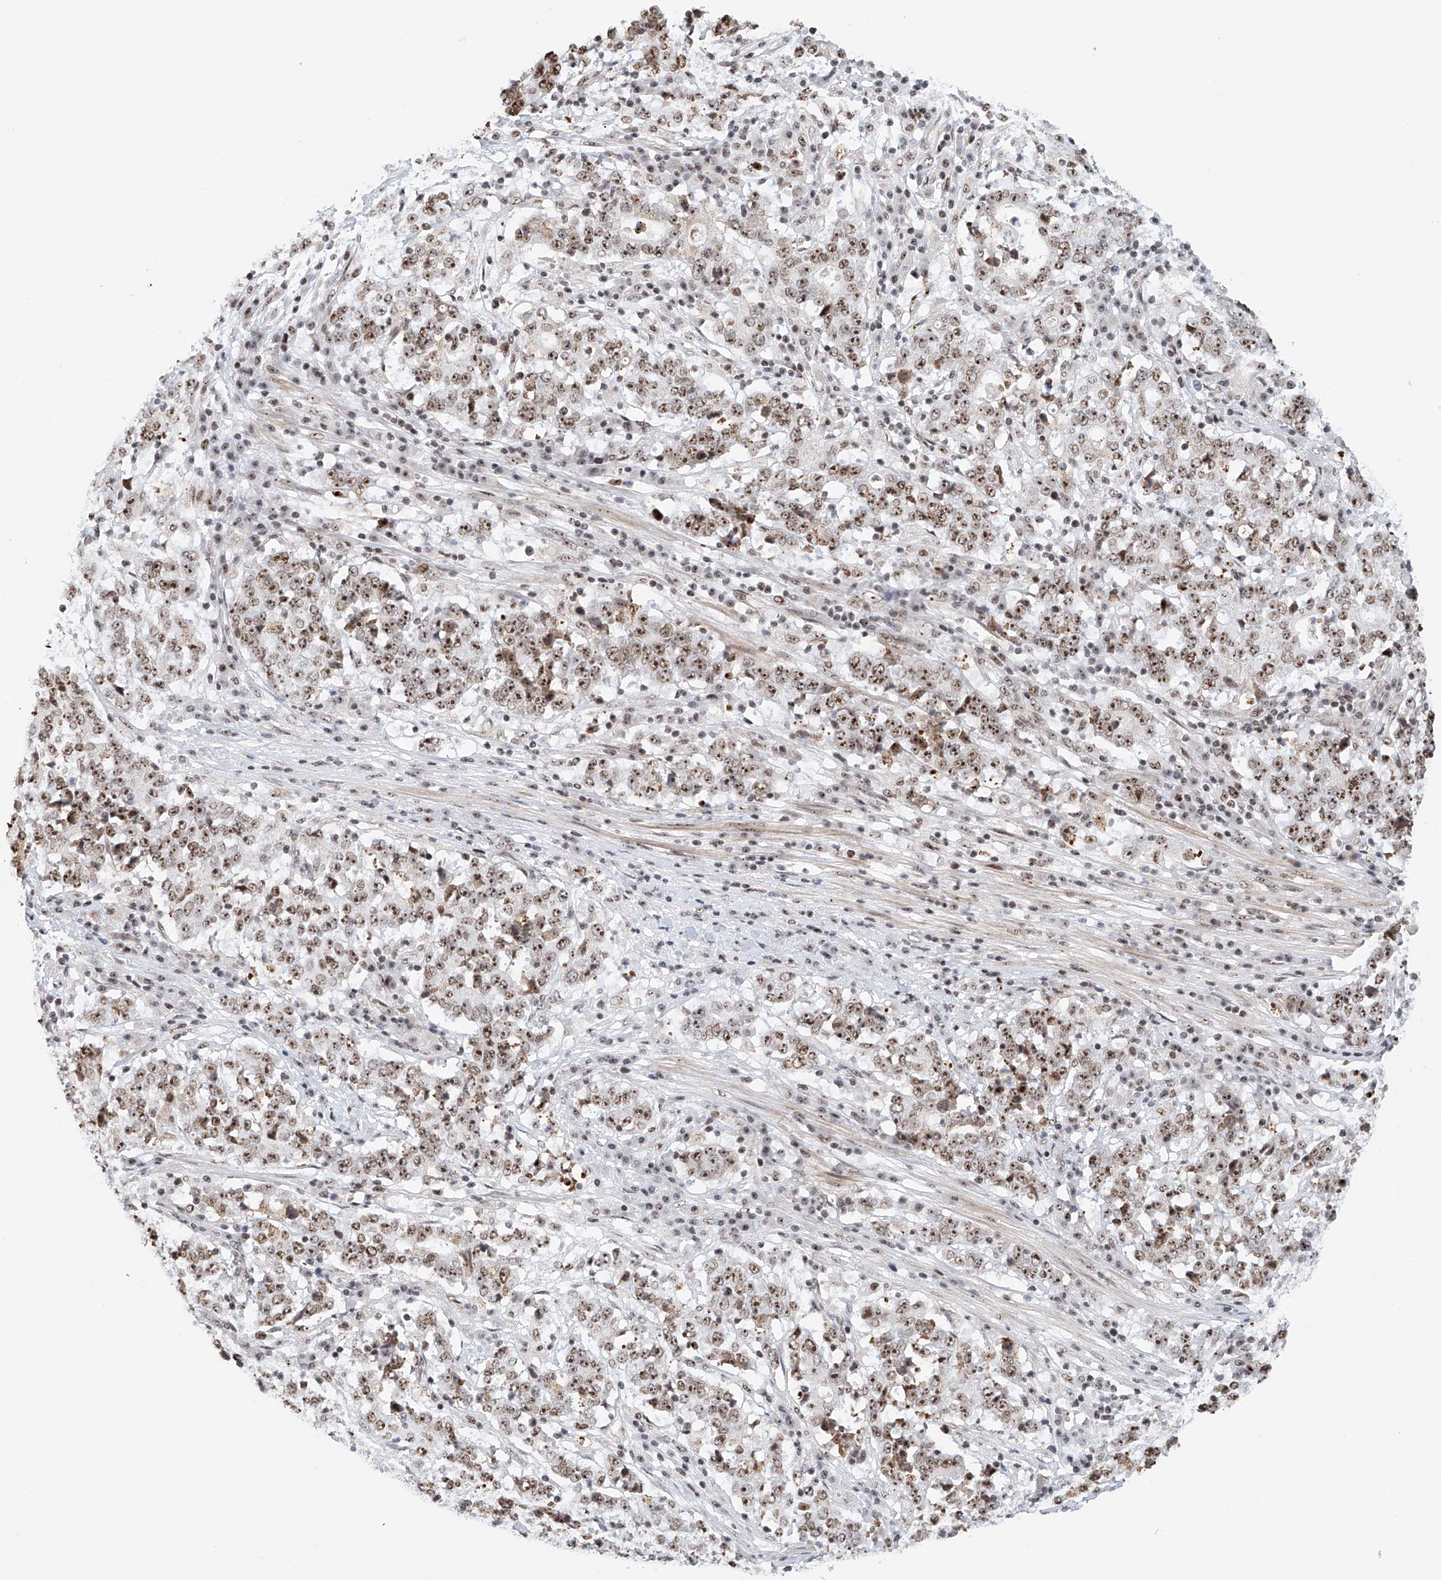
{"staining": {"intensity": "moderate", "quantity": ">75%", "location": "nuclear"}, "tissue": "stomach cancer", "cell_type": "Tumor cells", "image_type": "cancer", "snomed": [{"axis": "morphology", "description": "Adenocarcinoma, NOS"}, {"axis": "topography", "description": "Stomach"}], "caption": "The micrograph shows a brown stain indicating the presence of a protein in the nuclear of tumor cells in stomach cancer.", "gene": "PRUNE2", "patient": {"sex": "male", "age": 59}}